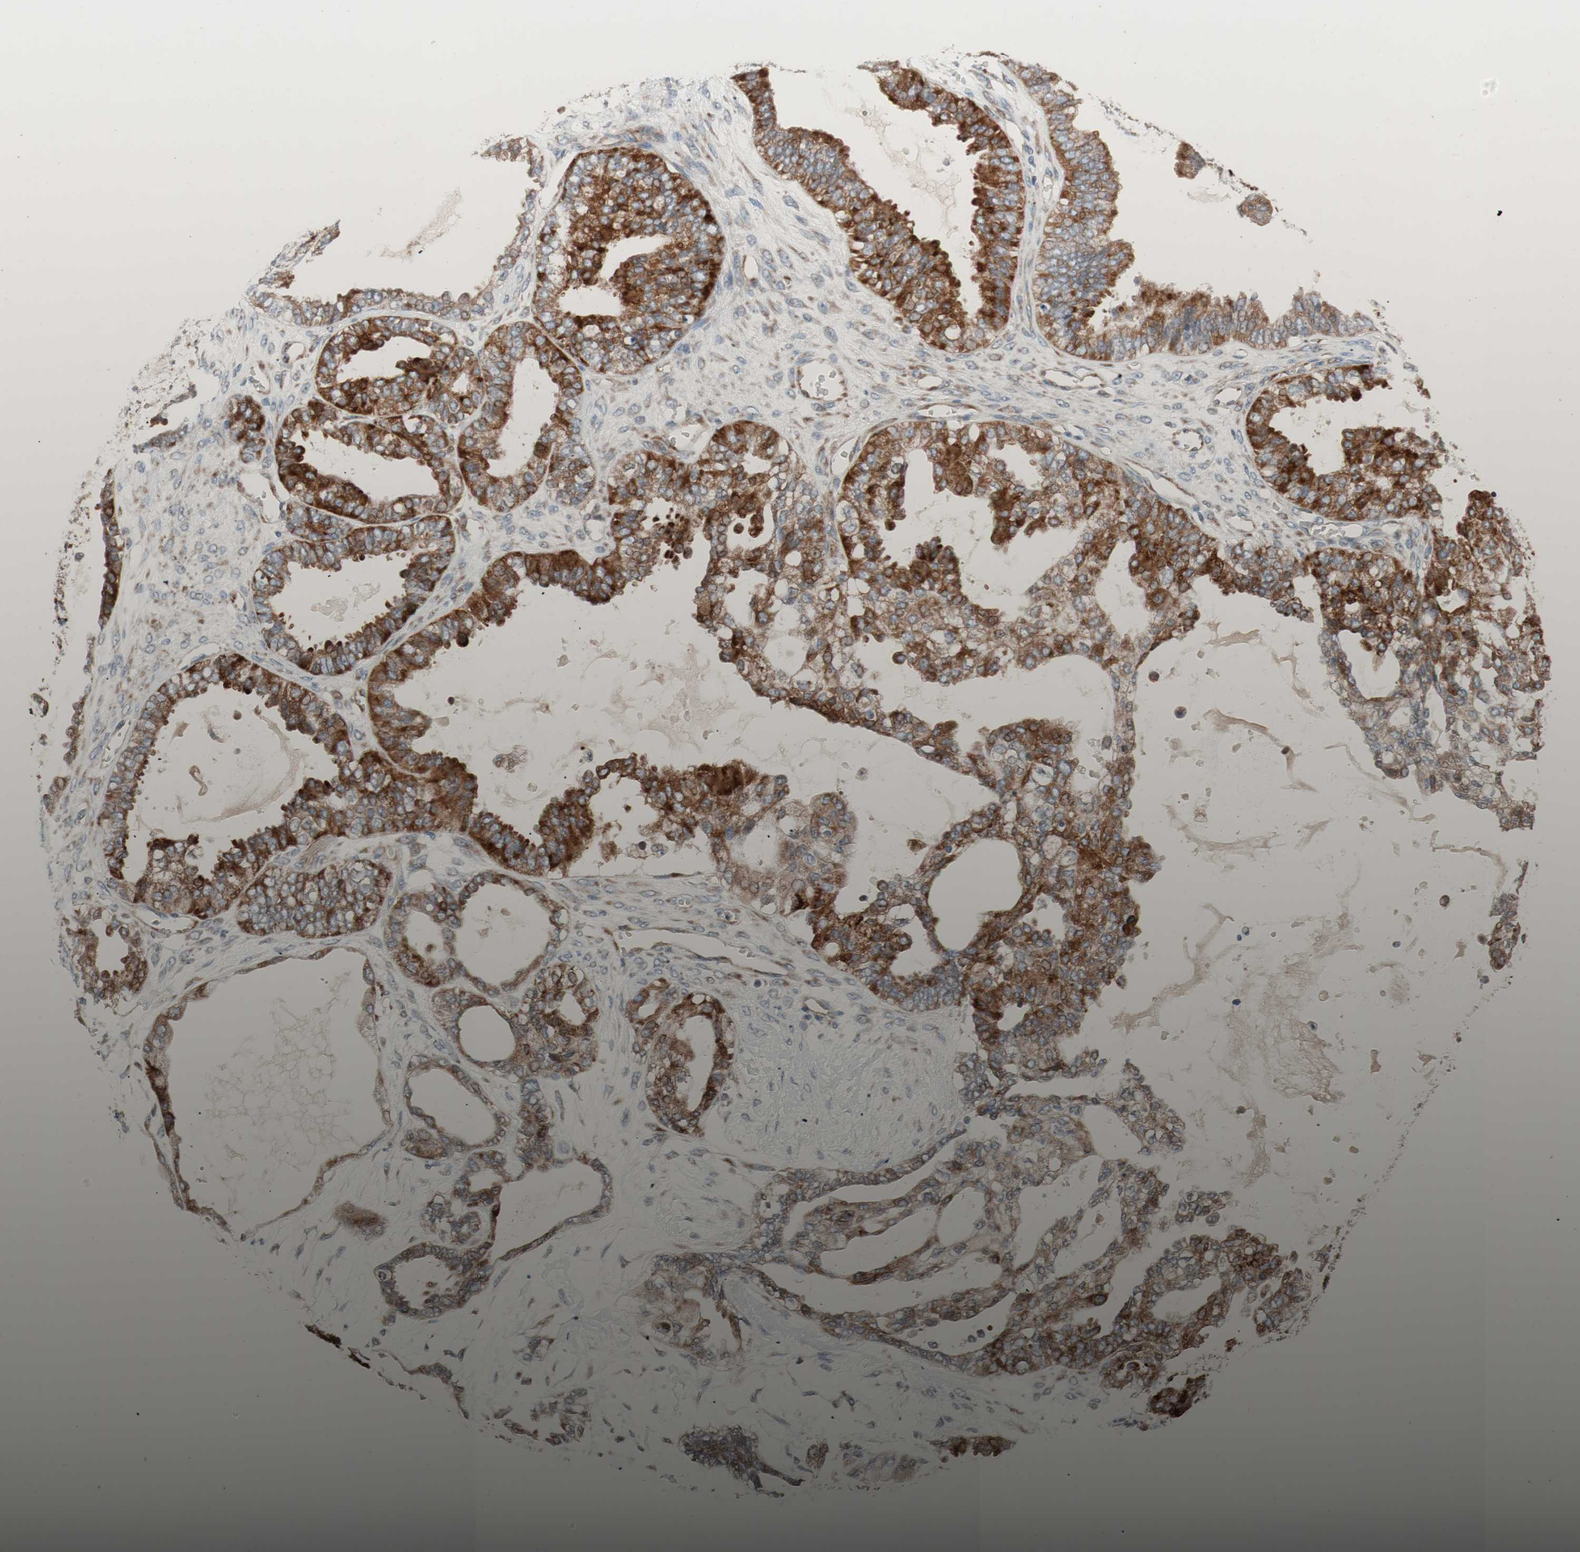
{"staining": {"intensity": "strong", "quantity": ">75%", "location": "cytoplasmic/membranous"}, "tissue": "ovarian cancer", "cell_type": "Tumor cells", "image_type": "cancer", "snomed": [{"axis": "morphology", "description": "Carcinoma, NOS"}, {"axis": "morphology", "description": "Carcinoma, endometroid"}, {"axis": "topography", "description": "Ovary"}], "caption": "Human ovarian endometroid carcinoma stained for a protein (brown) reveals strong cytoplasmic/membranous positive expression in about >75% of tumor cells.", "gene": "FAAH", "patient": {"sex": "female", "age": 50}}